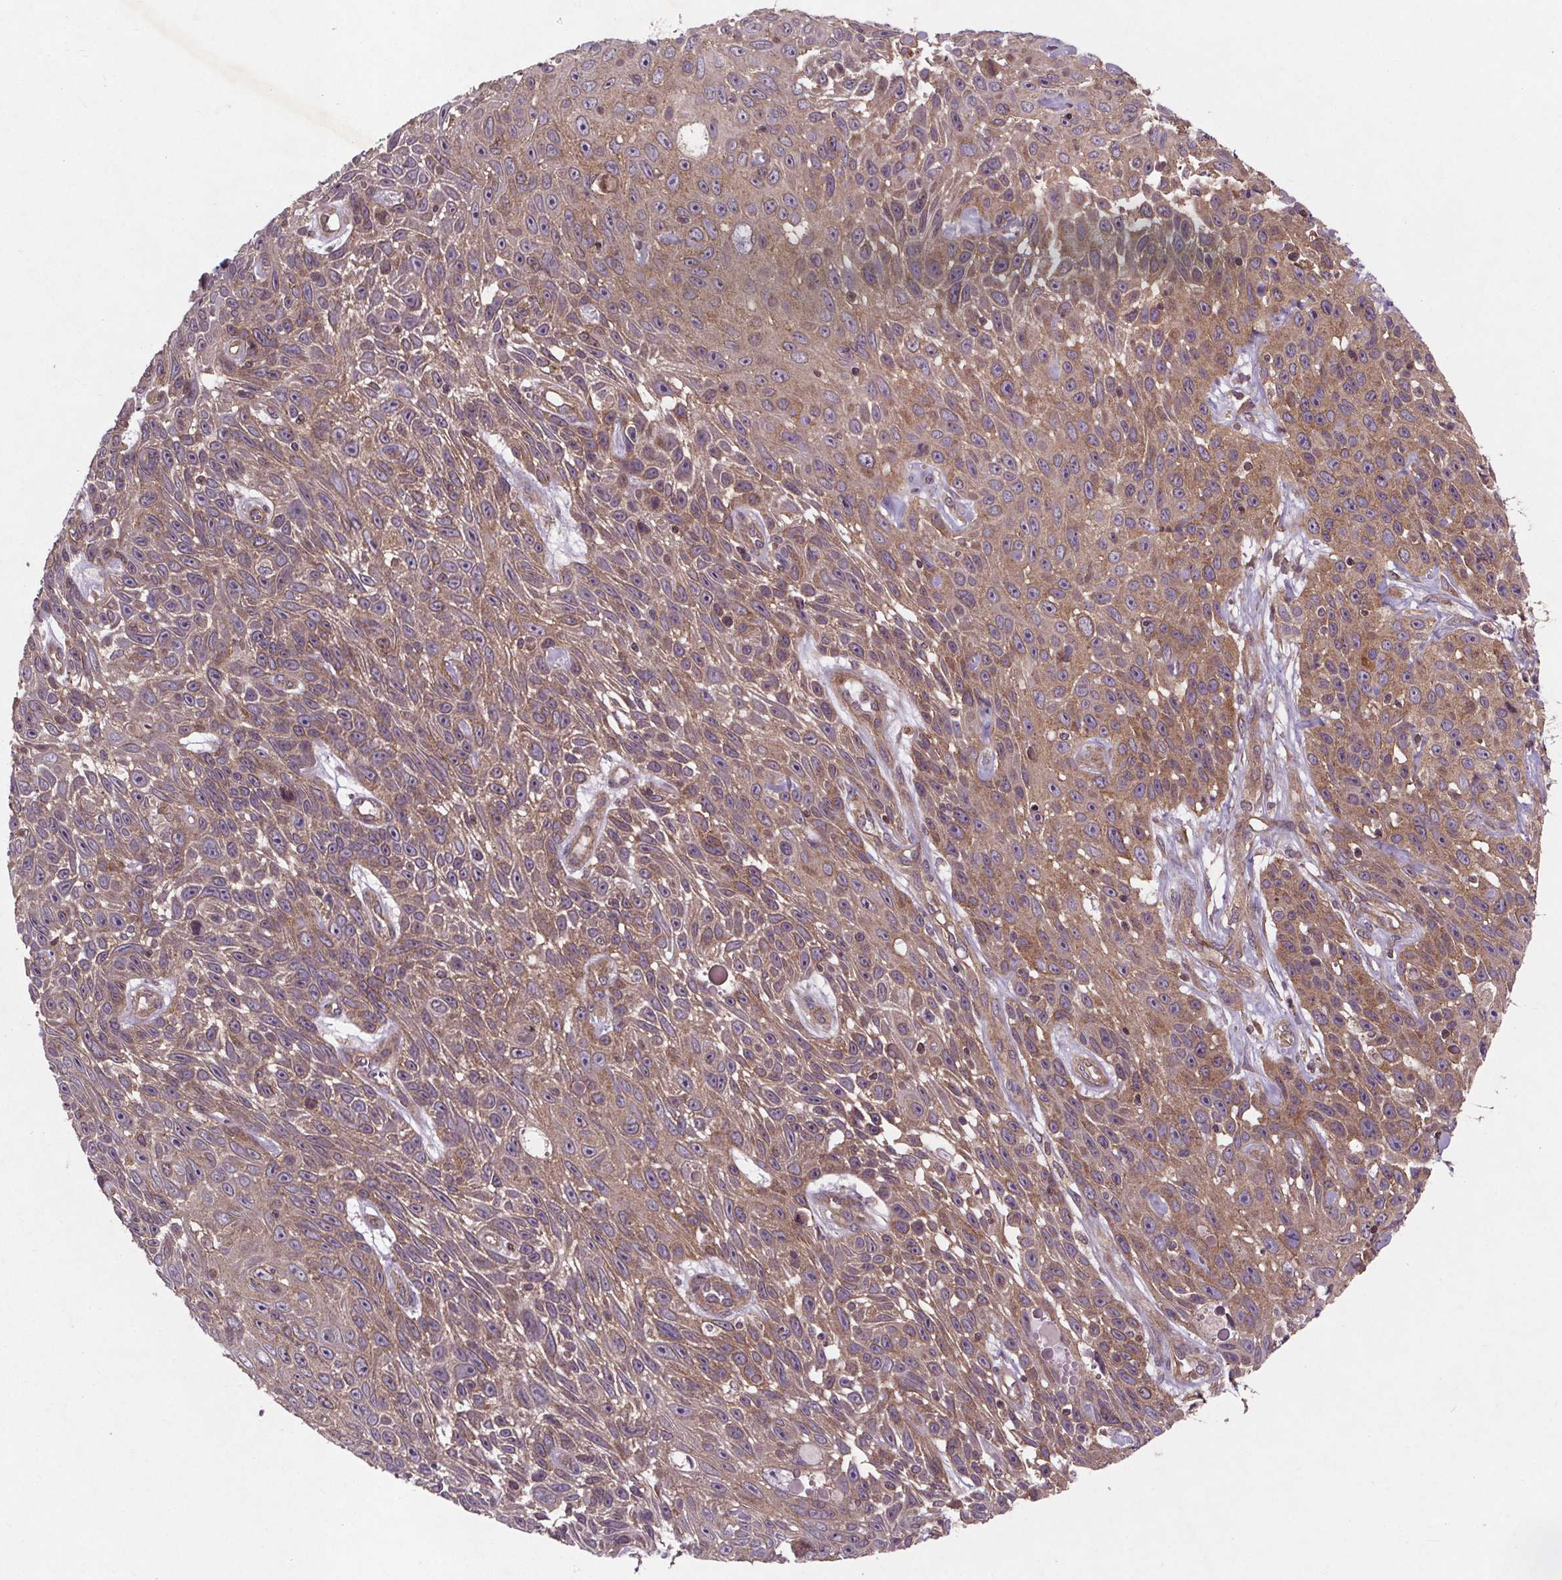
{"staining": {"intensity": "weak", "quantity": ">75%", "location": "cytoplasmic/membranous"}, "tissue": "skin cancer", "cell_type": "Tumor cells", "image_type": "cancer", "snomed": [{"axis": "morphology", "description": "Squamous cell carcinoma, NOS"}, {"axis": "topography", "description": "Skin"}], "caption": "This histopathology image exhibits immunohistochemistry staining of skin squamous cell carcinoma, with low weak cytoplasmic/membranous staining in approximately >75% of tumor cells.", "gene": "STRN3", "patient": {"sex": "male", "age": 82}}